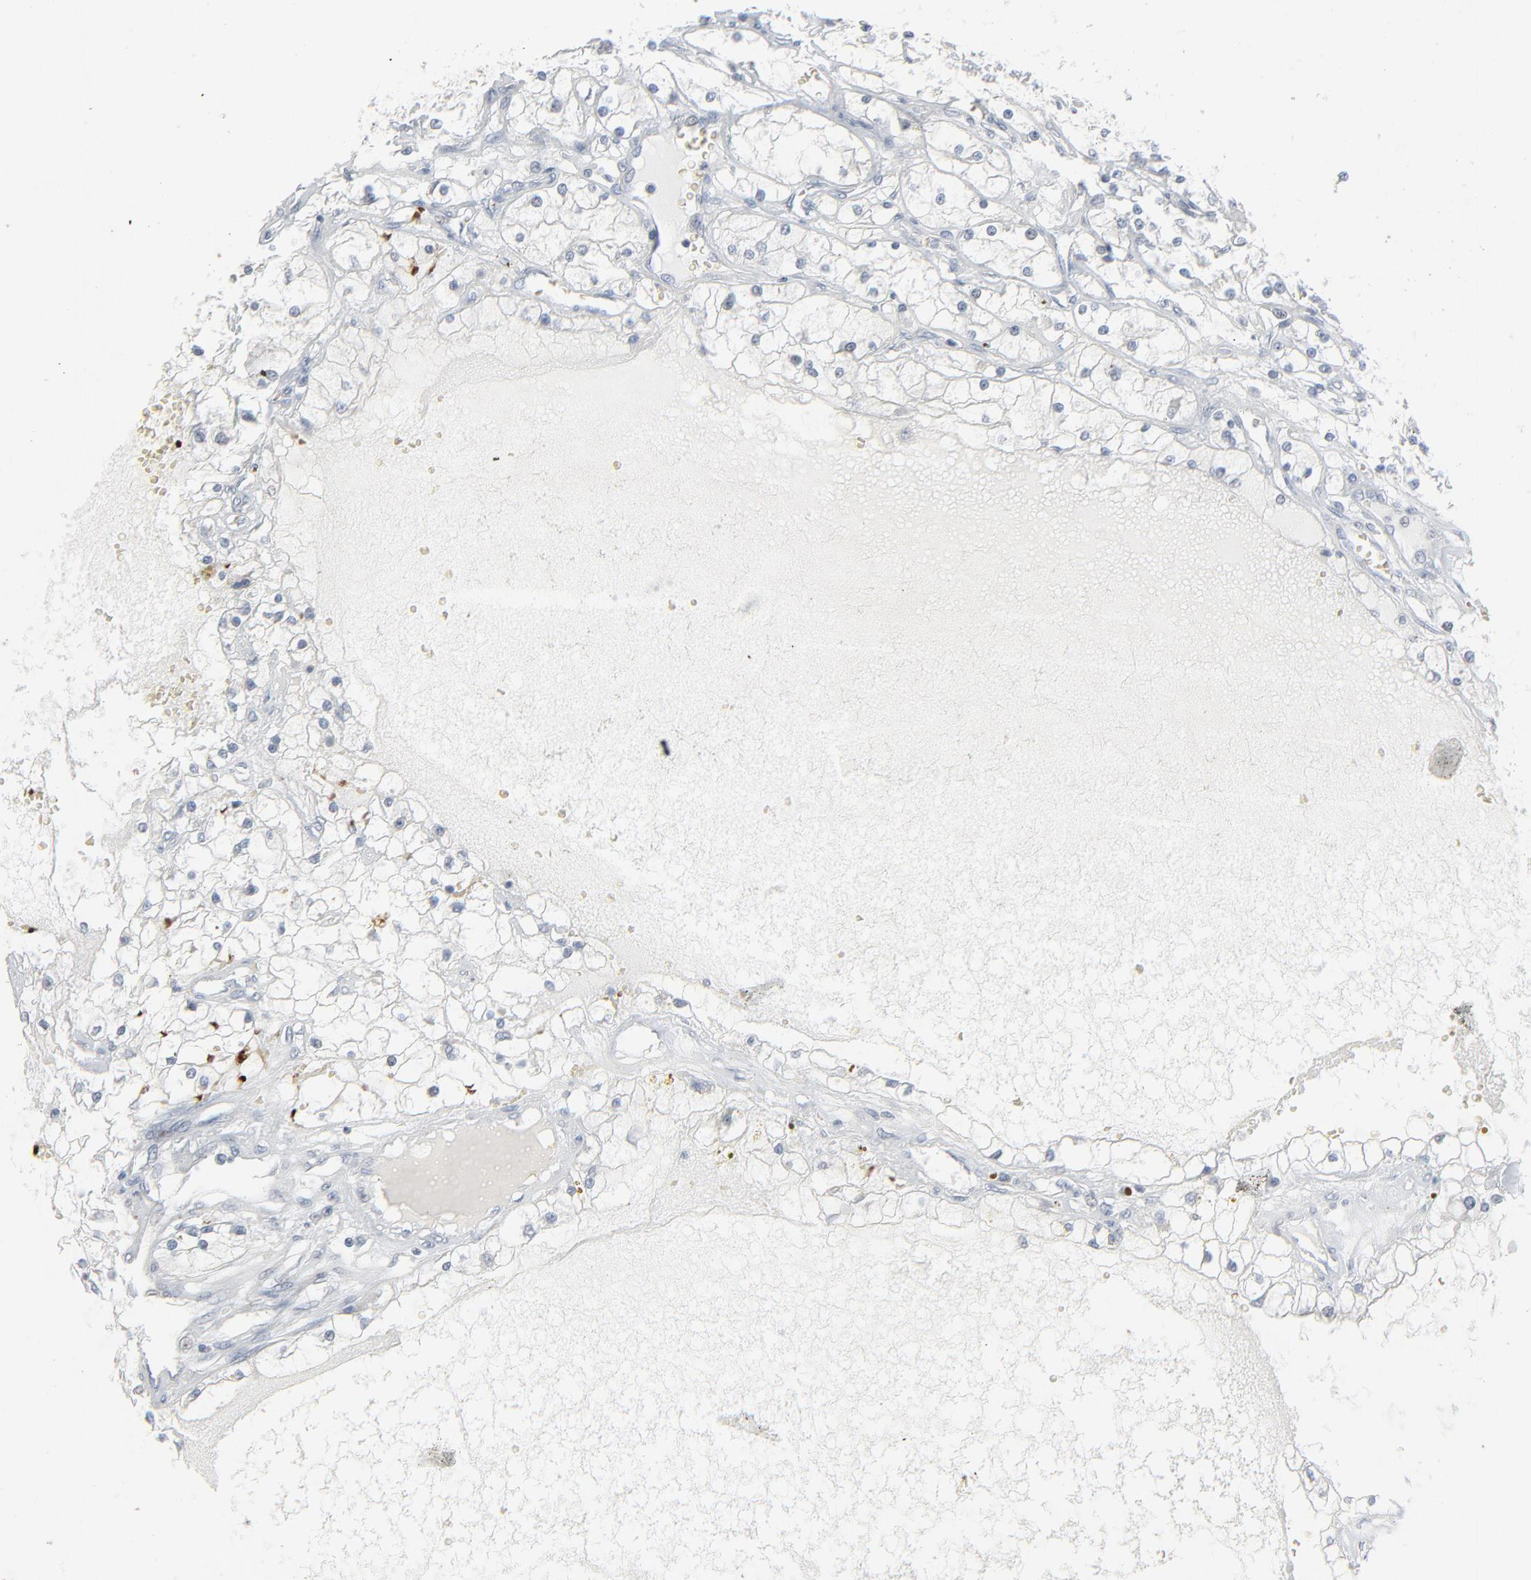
{"staining": {"intensity": "negative", "quantity": "none", "location": "none"}, "tissue": "renal cancer", "cell_type": "Tumor cells", "image_type": "cancer", "snomed": [{"axis": "morphology", "description": "Adenocarcinoma, NOS"}, {"axis": "topography", "description": "Kidney"}], "caption": "Immunohistochemistry (IHC) photomicrograph of human adenocarcinoma (renal) stained for a protein (brown), which reveals no positivity in tumor cells.", "gene": "SAGE1", "patient": {"sex": "male", "age": 61}}